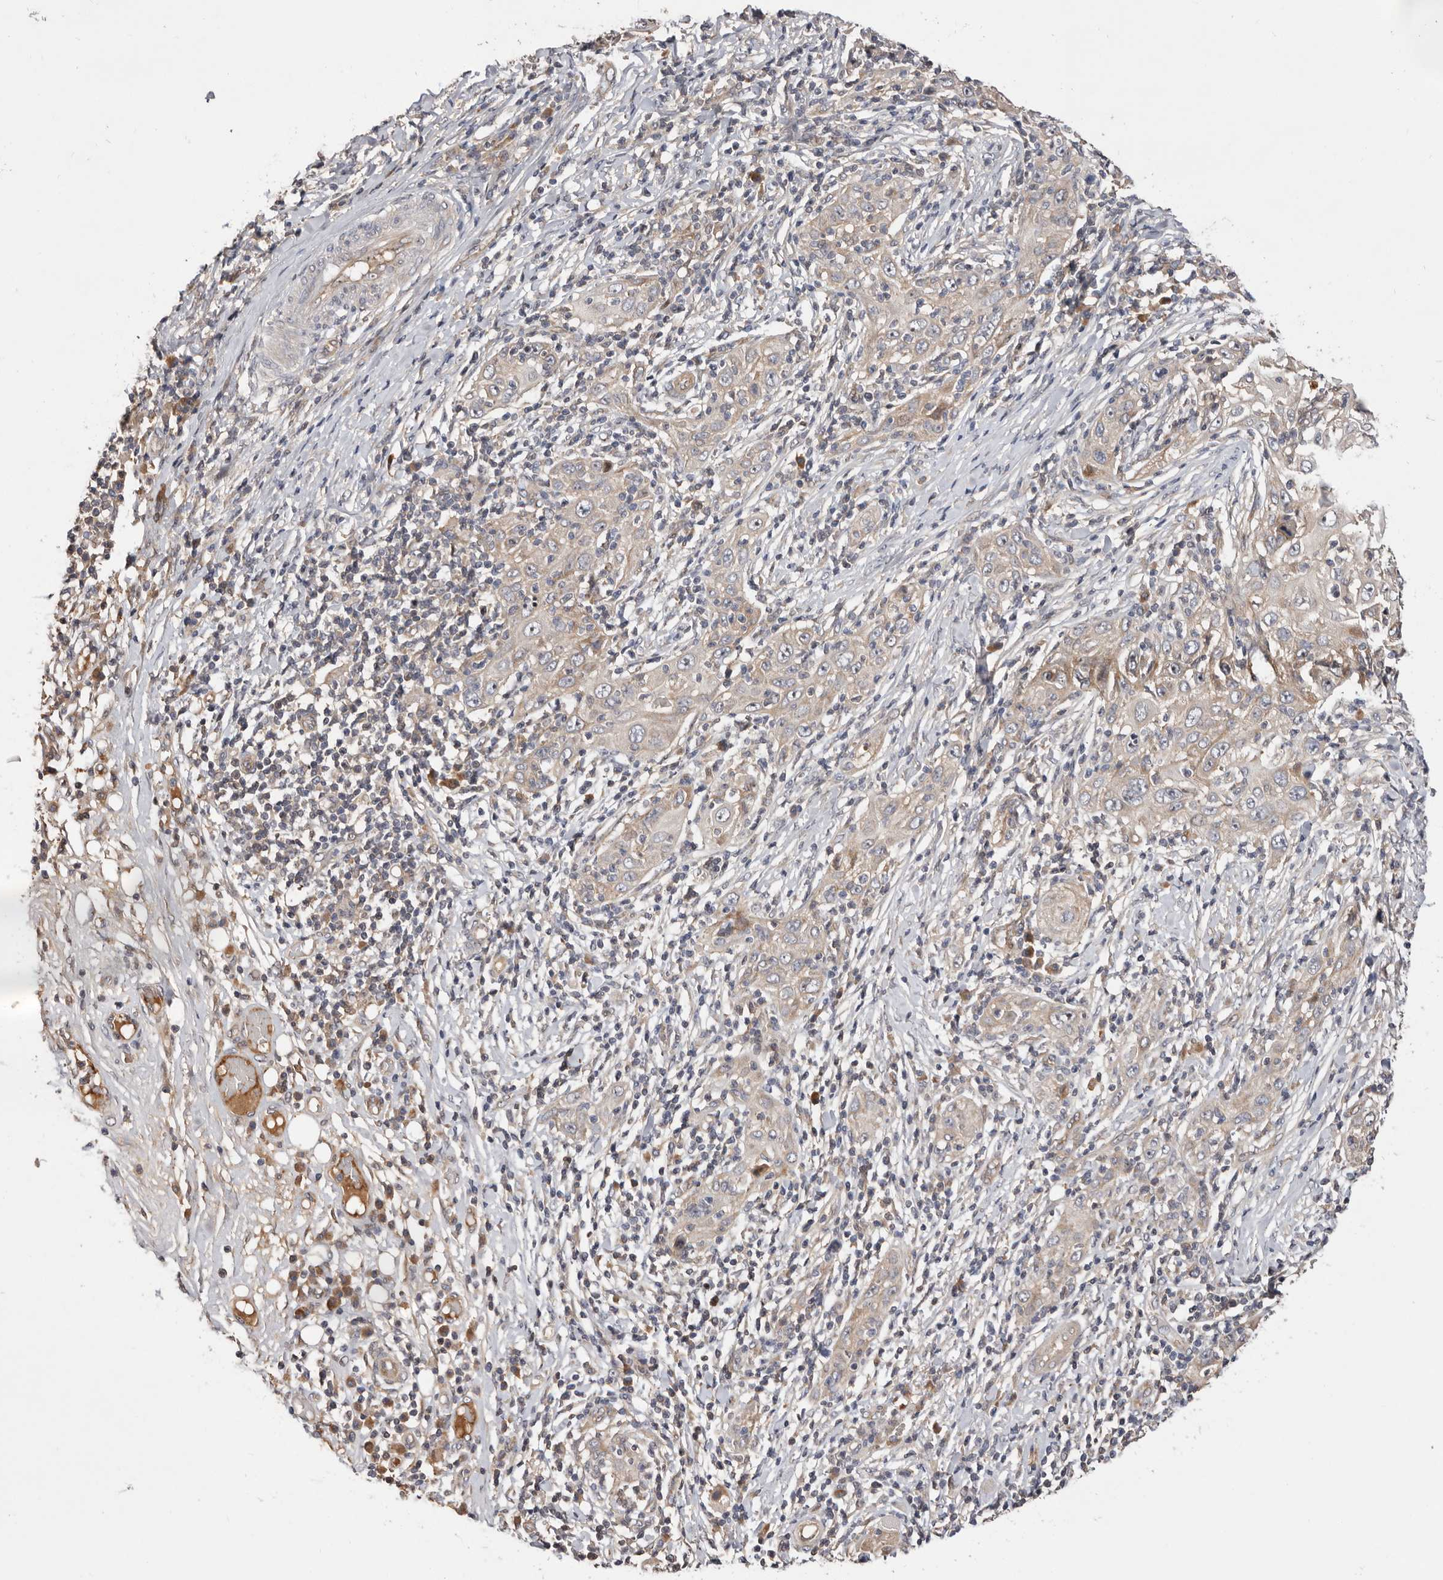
{"staining": {"intensity": "weak", "quantity": ">75%", "location": "cytoplasmic/membranous"}, "tissue": "skin cancer", "cell_type": "Tumor cells", "image_type": "cancer", "snomed": [{"axis": "morphology", "description": "Squamous cell carcinoma, NOS"}, {"axis": "topography", "description": "Skin"}], "caption": "Protein expression analysis of human squamous cell carcinoma (skin) reveals weak cytoplasmic/membranous positivity in approximately >75% of tumor cells.", "gene": "DOP1A", "patient": {"sex": "female", "age": 88}}